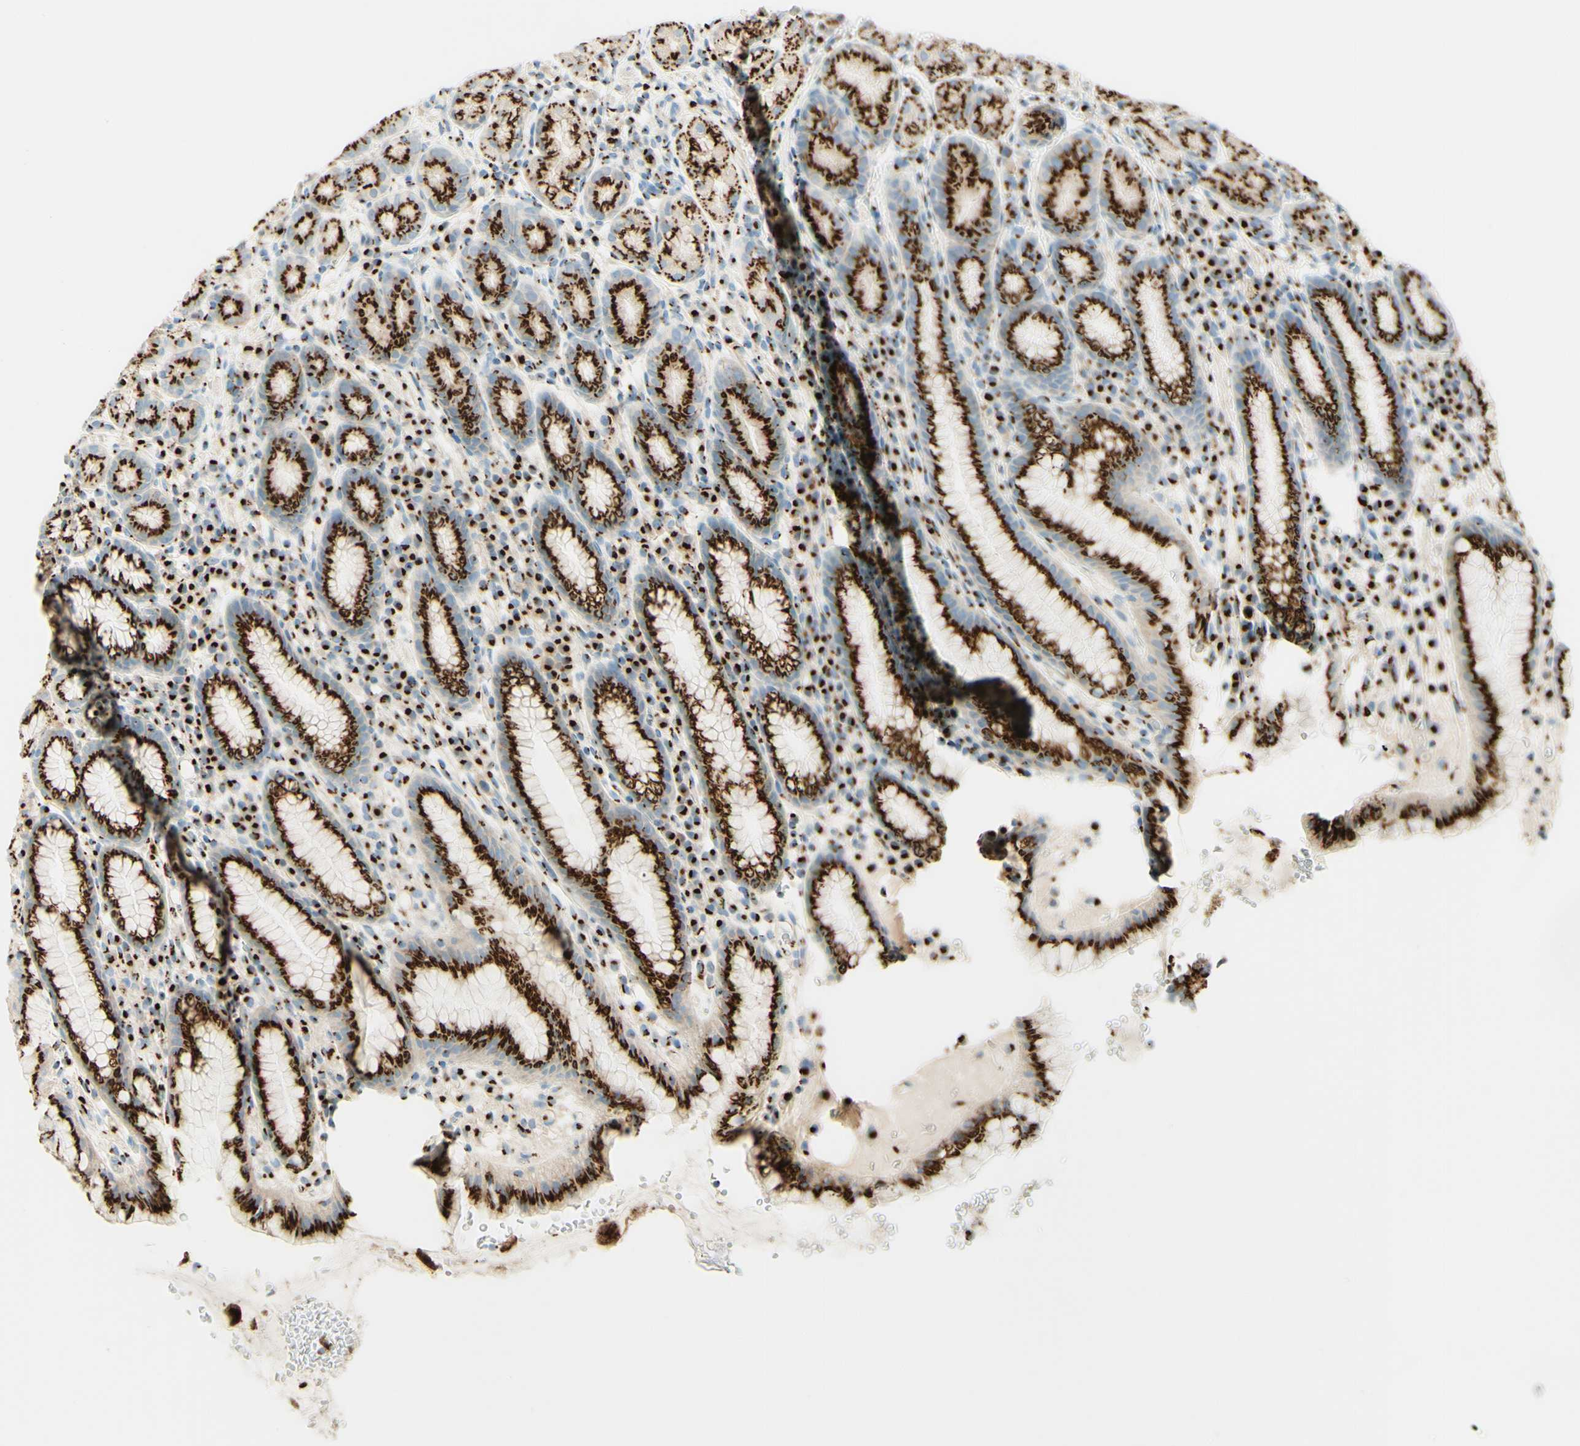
{"staining": {"intensity": "strong", "quantity": ">75%", "location": "cytoplasmic/membranous"}, "tissue": "stomach", "cell_type": "Glandular cells", "image_type": "normal", "snomed": [{"axis": "morphology", "description": "Normal tissue, NOS"}, {"axis": "topography", "description": "Stomach, lower"}], "caption": "This micrograph displays immunohistochemistry staining of benign human stomach, with high strong cytoplasmic/membranous staining in about >75% of glandular cells.", "gene": "GOLGB1", "patient": {"sex": "male", "age": 52}}